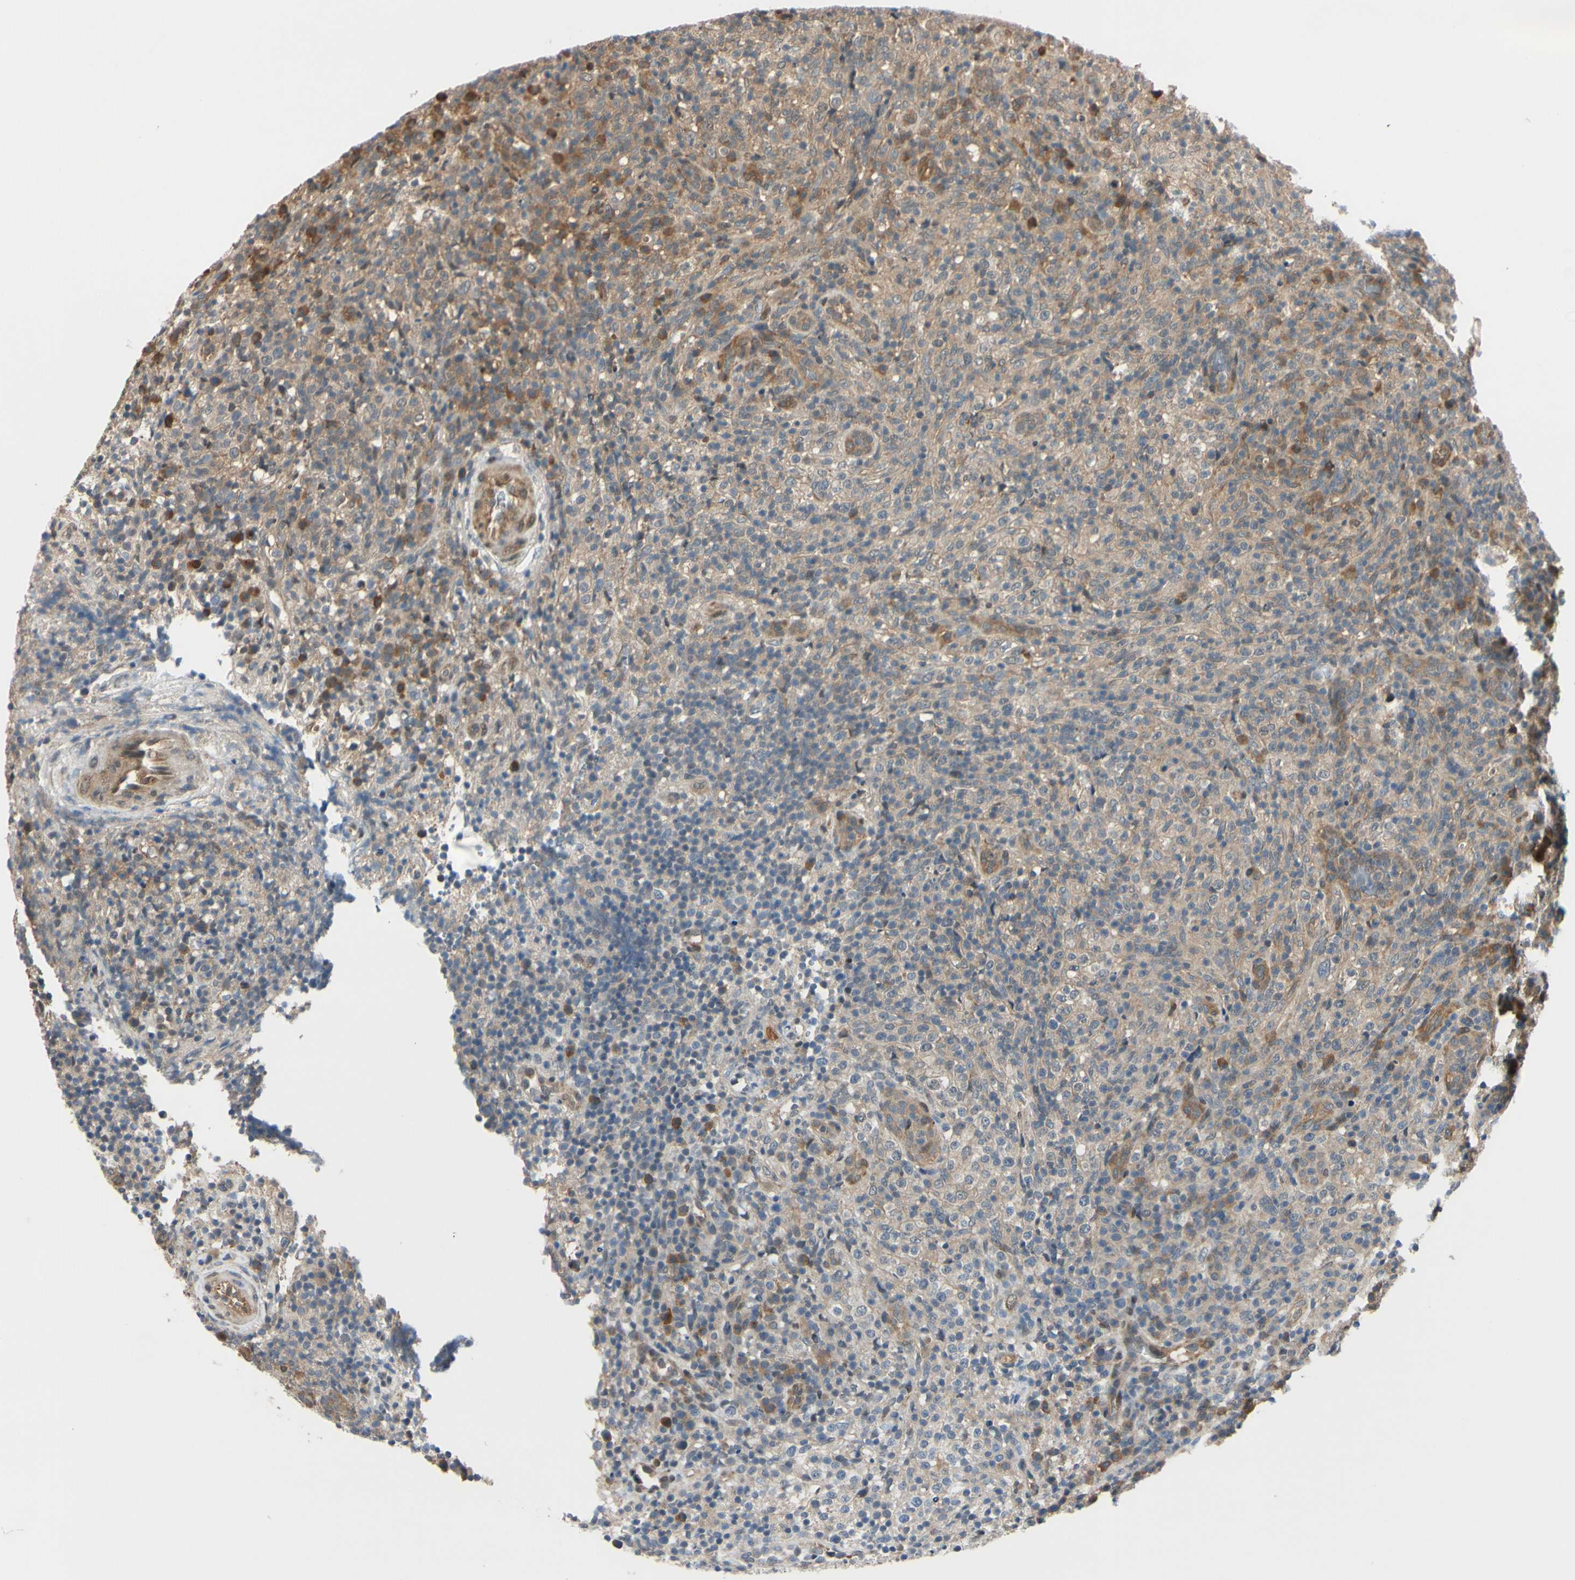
{"staining": {"intensity": "moderate", "quantity": ">75%", "location": "cytoplasmic/membranous"}, "tissue": "lymphoma", "cell_type": "Tumor cells", "image_type": "cancer", "snomed": [{"axis": "morphology", "description": "Malignant lymphoma, non-Hodgkin's type, High grade"}, {"axis": "topography", "description": "Lymph node"}], "caption": "Protein analysis of lymphoma tissue displays moderate cytoplasmic/membranous positivity in approximately >75% of tumor cells.", "gene": "RASGRF1", "patient": {"sex": "female", "age": 76}}